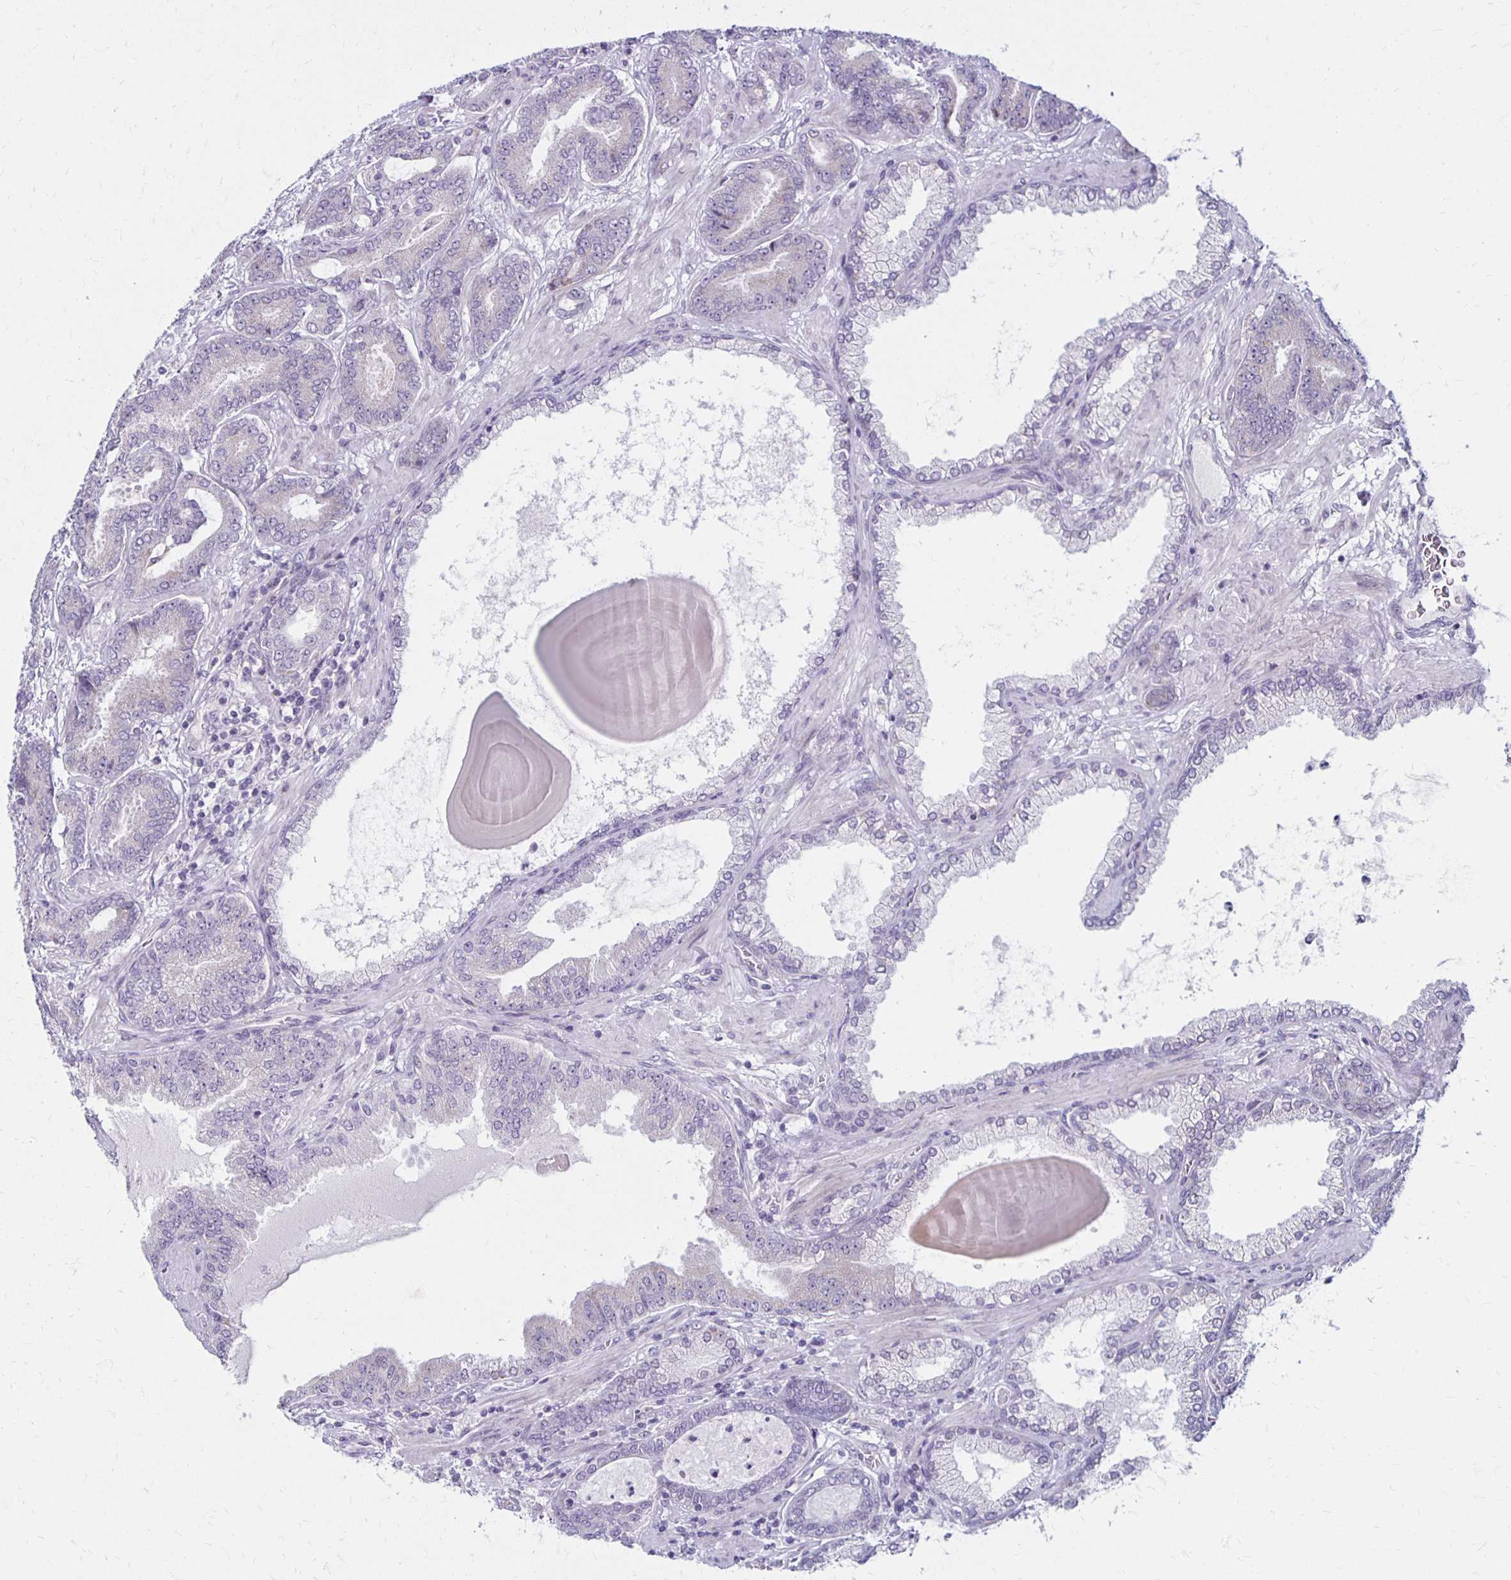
{"staining": {"intensity": "negative", "quantity": "none", "location": "none"}, "tissue": "prostate cancer", "cell_type": "Tumor cells", "image_type": "cancer", "snomed": [{"axis": "morphology", "description": "Adenocarcinoma, High grade"}, {"axis": "topography", "description": "Prostate"}], "caption": "Prostate cancer was stained to show a protein in brown. There is no significant expression in tumor cells.", "gene": "DAGLA", "patient": {"sex": "male", "age": 62}}